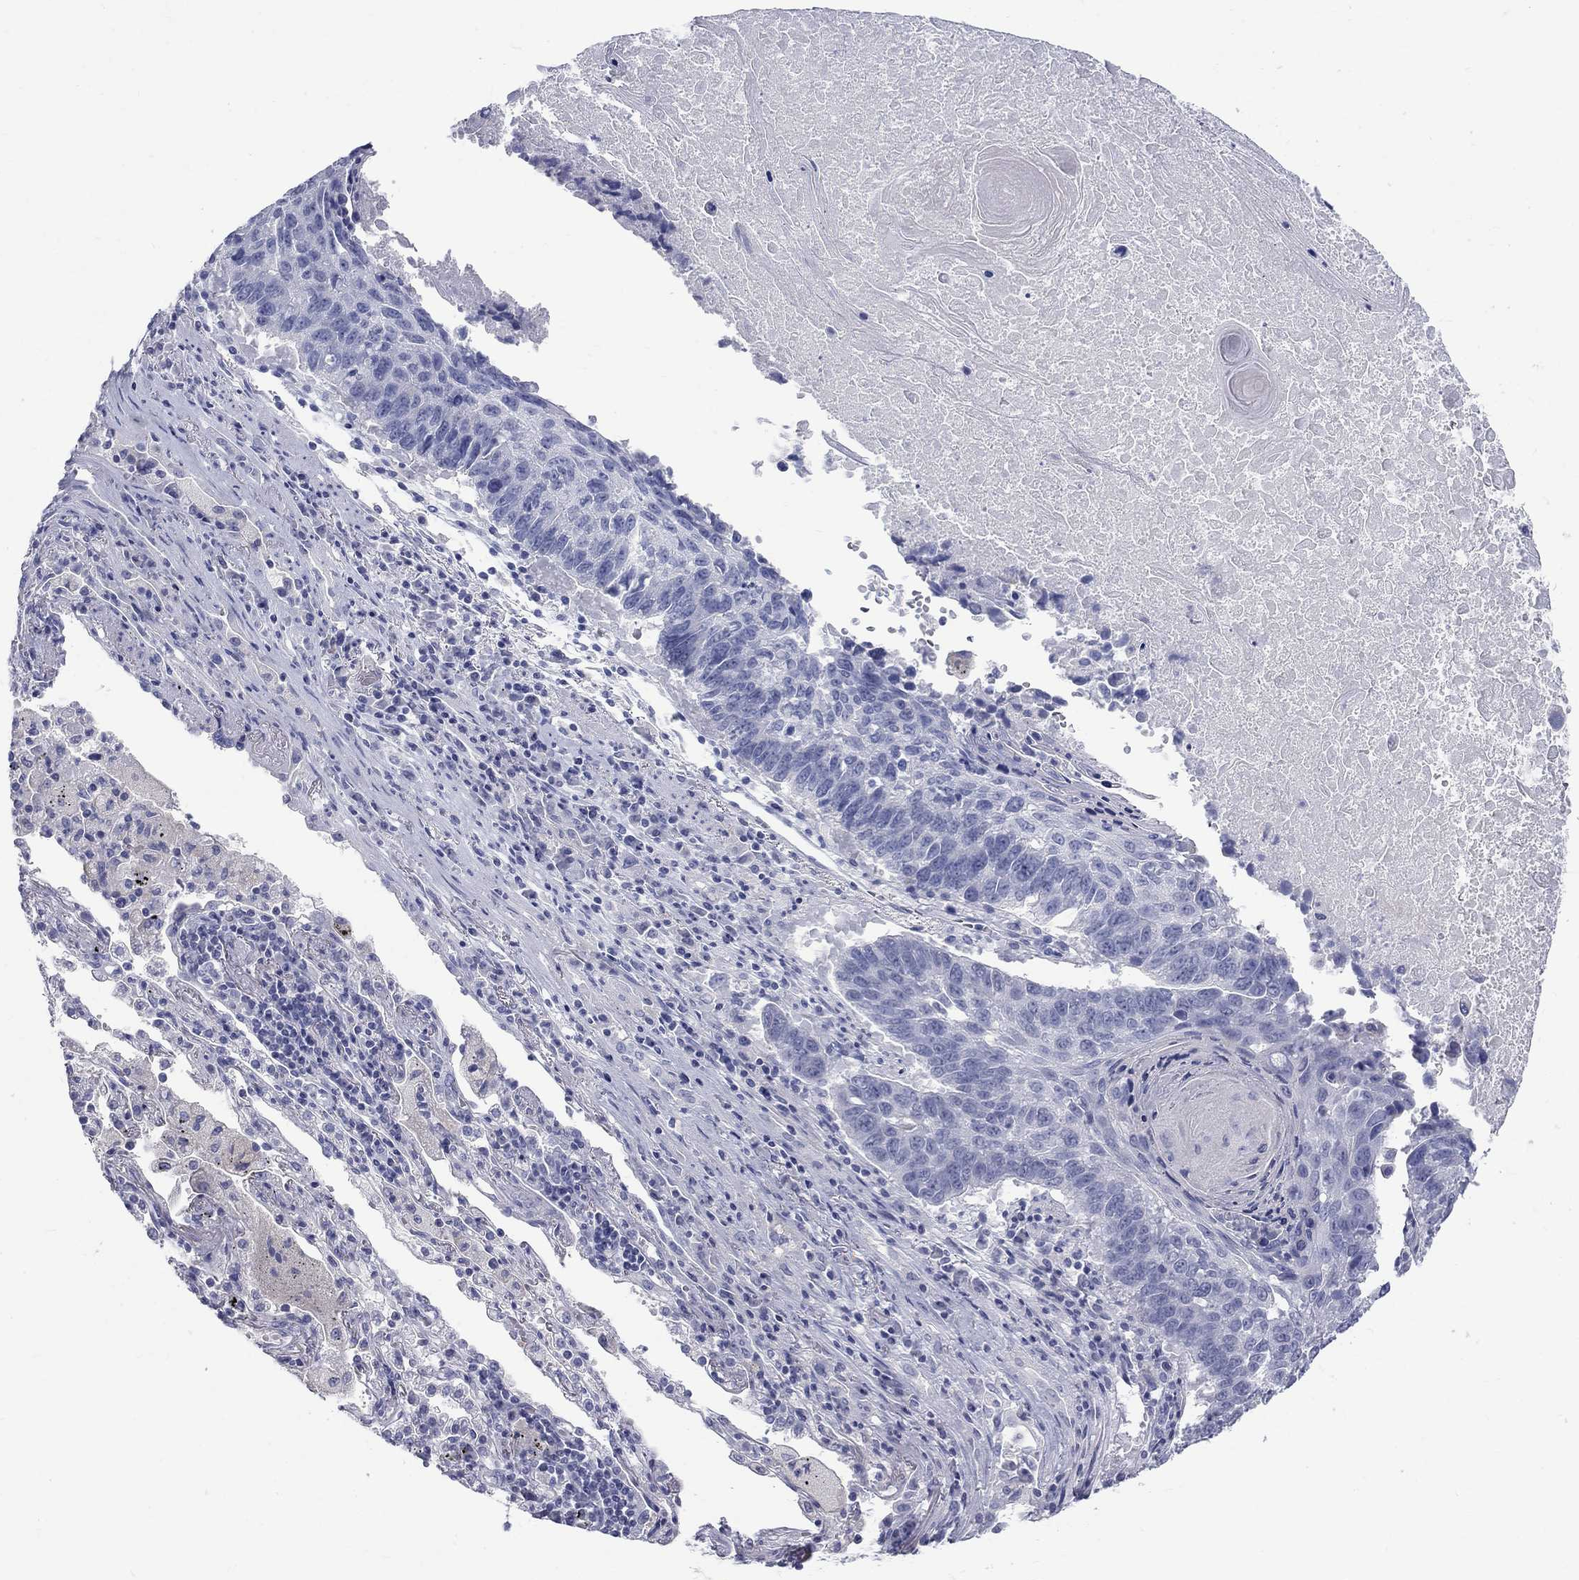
{"staining": {"intensity": "negative", "quantity": "none", "location": "none"}, "tissue": "lung cancer", "cell_type": "Tumor cells", "image_type": "cancer", "snomed": [{"axis": "morphology", "description": "Squamous cell carcinoma, NOS"}, {"axis": "topography", "description": "Lung"}], "caption": "Lung cancer (squamous cell carcinoma) was stained to show a protein in brown. There is no significant staining in tumor cells.", "gene": "MAGEB6", "patient": {"sex": "male", "age": 73}}